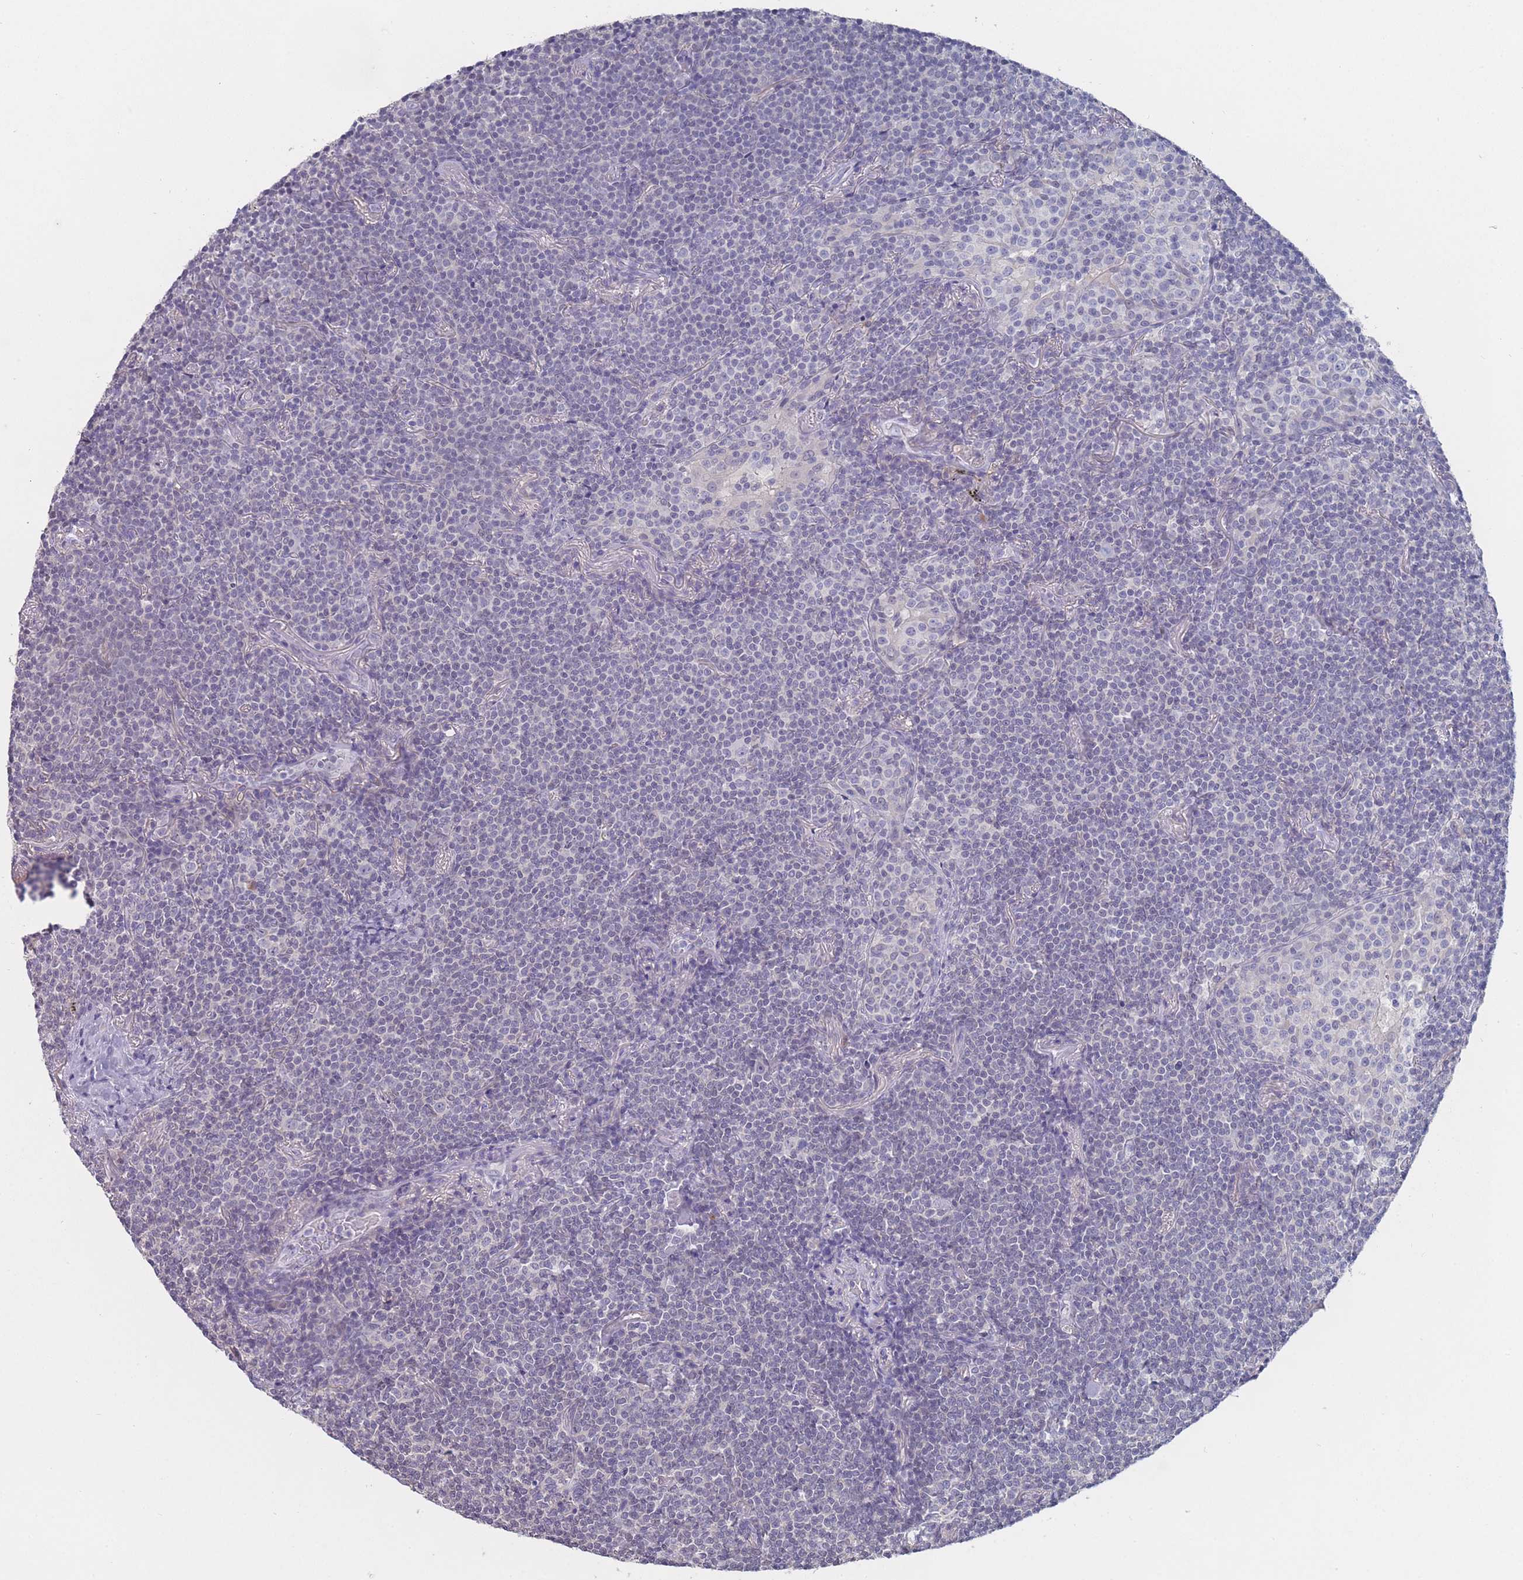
{"staining": {"intensity": "negative", "quantity": "none", "location": "none"}, "tissue": "lymphoma", "cell_type": "Tumor cells", "image_type": "cancer", "snomed": [{"axis": "morphology", "description": "Malignant lymphoma, non-Hodgkin's type, Low grade"}, {"axis": "topography", "description": "Lung"}], "caption": "Lymphoma was stained to show a protein in brown. There is no significant staining in tumor cells.", "gene": "CYP51A1", "patient": {"sex": "female", "age": 71}}